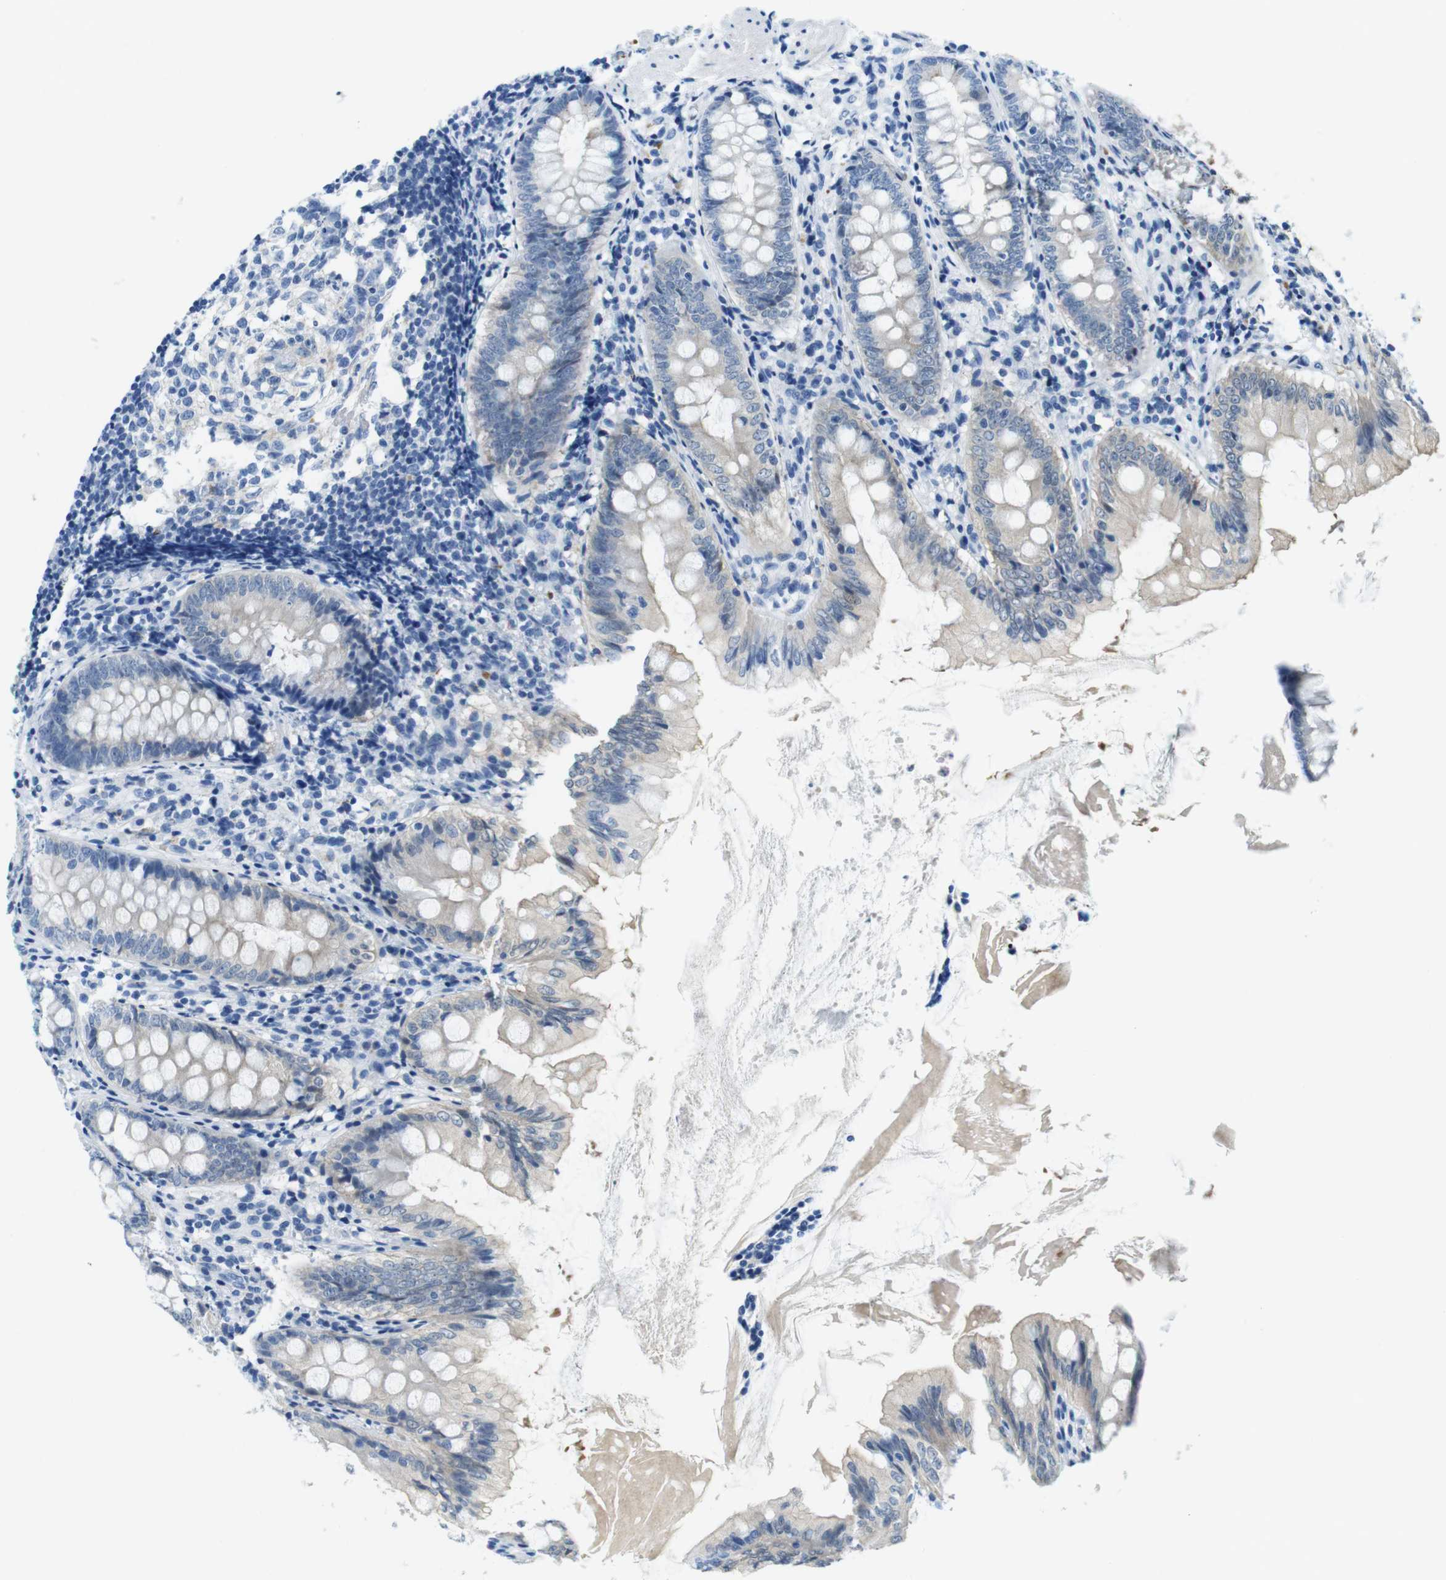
{"staining": {"intensity": "moderate", "quantity": "<25%", "location": "cytoplasmic/membranous"}, "tissue": "appendix", "cell_type": "Glandular cells", "image_type": "normal", "snomed": [{"axis": "morphology", "description": "Normal tissue, NOS"}, {"axis": "topography", "description": "Appendix"}], "caption": "A low amount of moderate cytoplasmic/membranous staining is seen in approximately <25% of glandular cells in benign appendix. (DAB IHC with brightfield microscopy, high magnification).", "gene": "TFAP2C", "patient": {"sex": "female", "age": 77}}